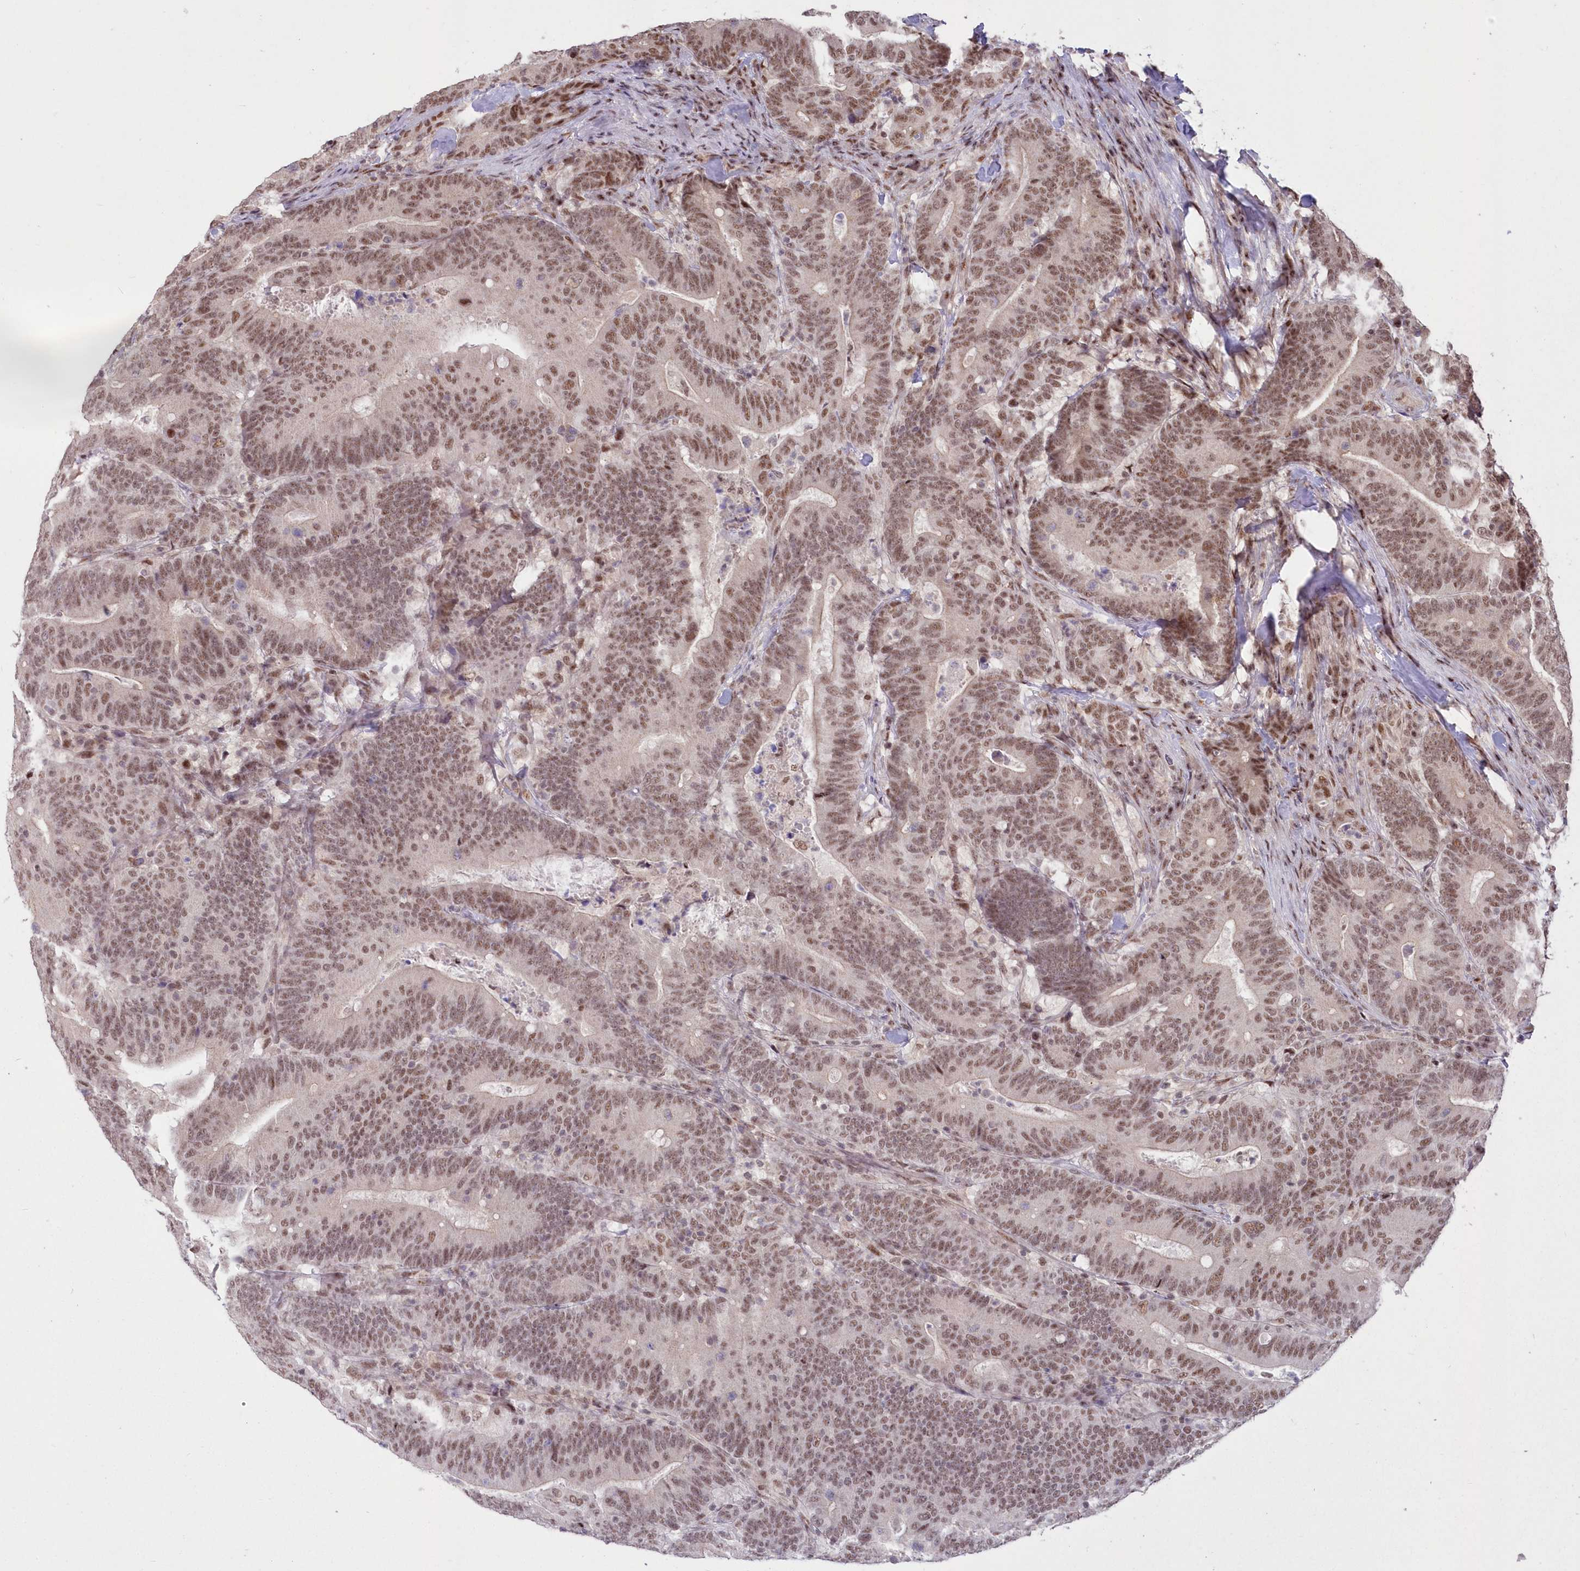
{"staining": {"intensity": "moderate", "quantity": ">75%", "location": "nuclear"}, "tissue": "colorectal cancer", "cell_type": "Tumor cells", "image_type": "cancer", "snomed": [{"axis": "morphology", "description": "Adenocarcinoma, NOS"}, {"axis": "topography", "description": "Colon"}], "caption": "Brown immunohistochemical staining in human colorectal cancer (adenocarcinoma) demonstrates moderate nuclear staining in about >75% of tumor cells.", "gene": "WBP1L", "patient": {"sex": "female", "age": 66}}